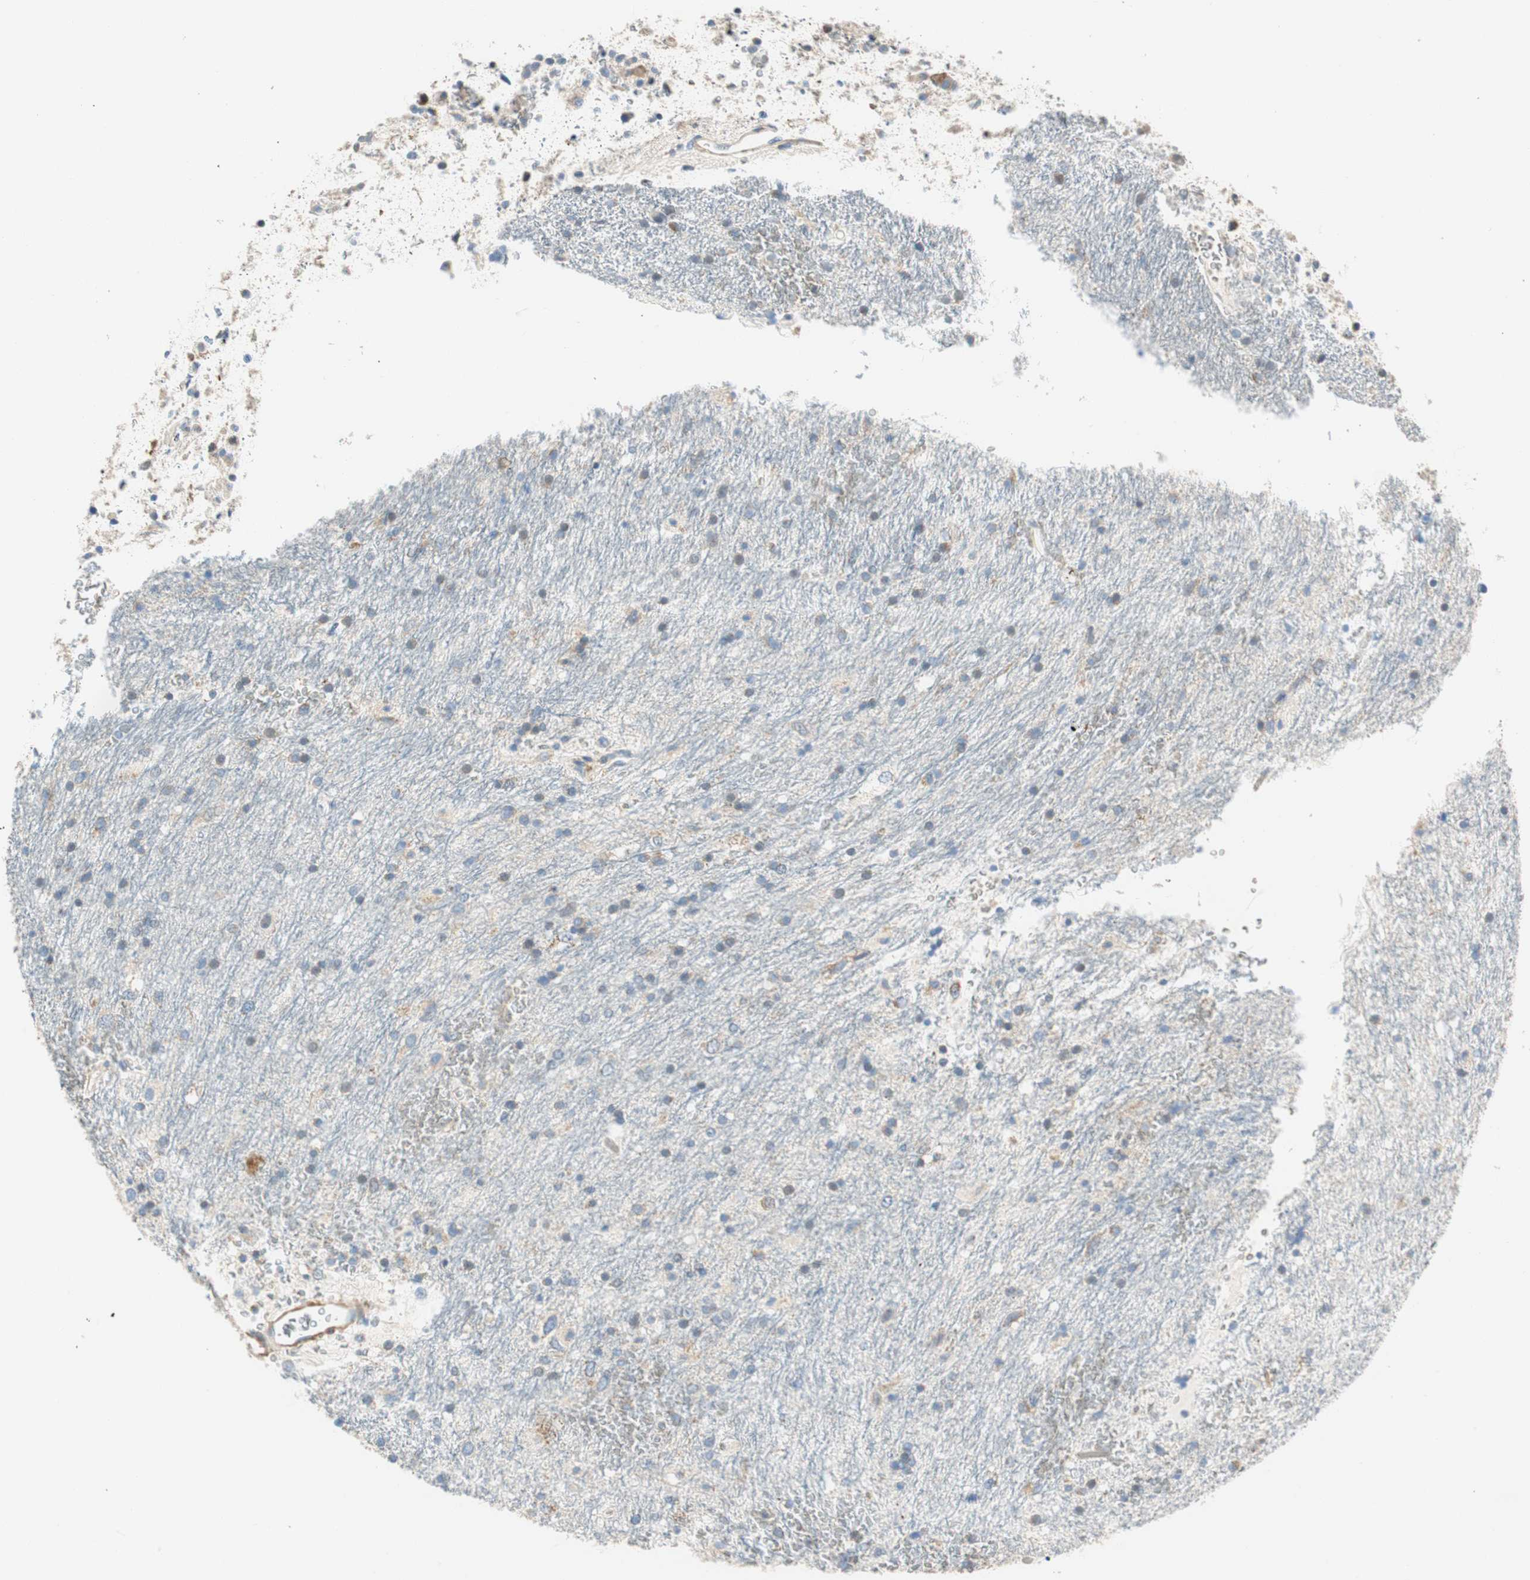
{"staining": {"intensity": "weak", "quantity": "<25%", "location": "cytoplasmic/membranous"}, "tissue": "glioma", "cell_type": "Tumor cells", "image_type": "cancer", "snomed": [{"axis": "morphology", "description": "Glioma, malignant, Low grade"}, {"axis": "topography", "description": "Brain"}], "caption": "Immunohistochemistry (IHC) photomicrograph of neoplastic tissue: human malignant glioma (low-grade) stained with DAB exhibits no significant protein staining in tumor cells.", "gene": "RORB", "patient": {"sex": "male", "age": 77}}